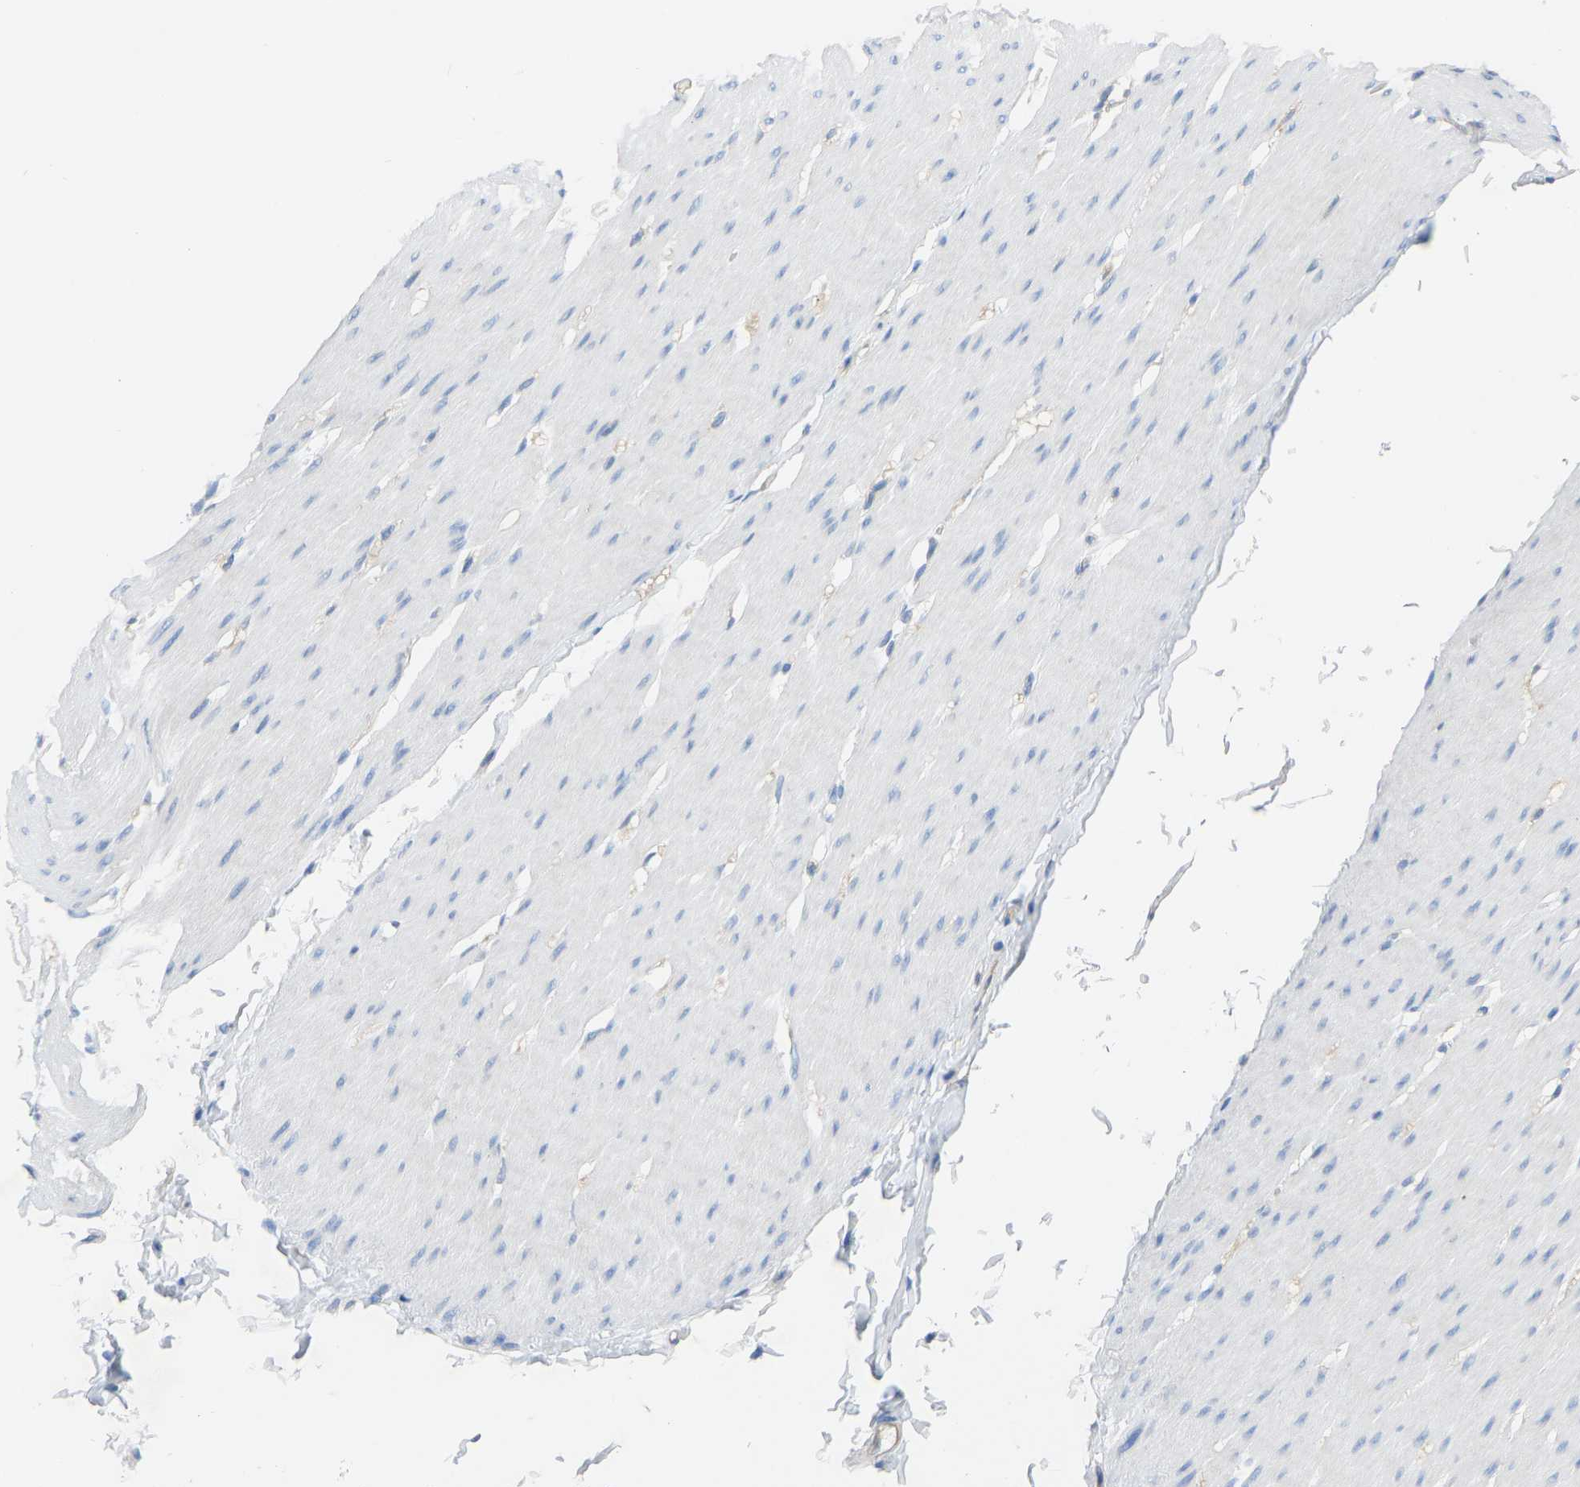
{"staining": {"intensity": "negative", "quantity": "none", "location": "none"}, "tissue": "smooth muscle", "cell_type": "Smooth muscle cells", "image_type": "normal", "snomed": [{"axis": "morphology", "description": "Normal tissue, NOS"}, {"axis": "topography", "description": "Smooth muscle"}, {"axis": "topography", "description": "Colon"}], "caption": "The histopathology image displays no staining of smooth muscle cells in unremarkable smooth muscle. Brightfield microscopy of IHC stained with DAB (3,3'-diaminobenzidine) (brown) and hematoxylin (blue), captured at high magnification.", "gene": "PPP3CA", "patient": {"sex": "male", "age": 67}}